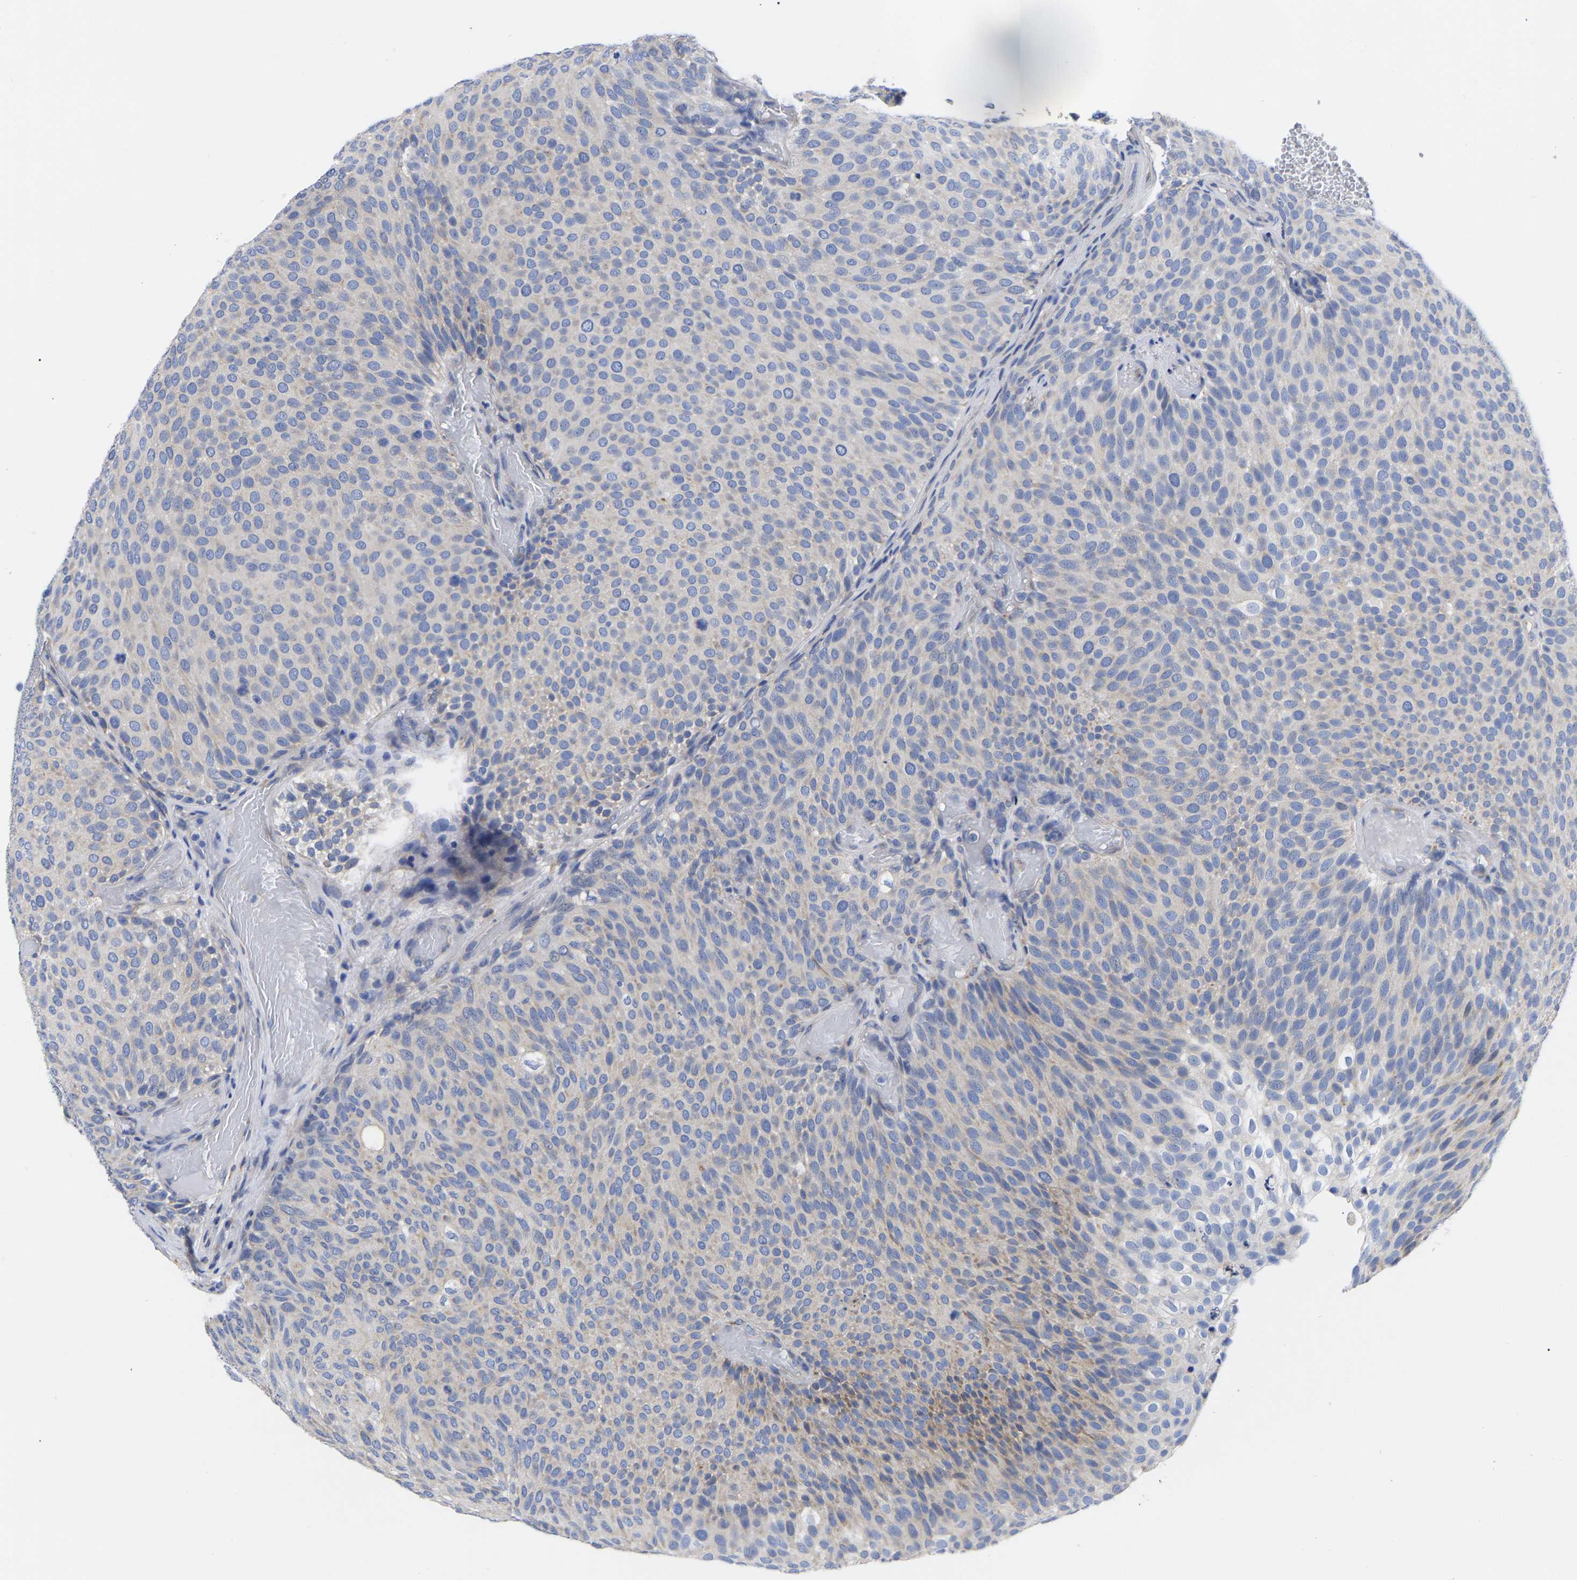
{"staining": {"intensity": "weak", "quantity": "<25%", "location": "cytoplasmic/membranous"}, "tissue": "urothelial cancer", "cell_type": "Tumor cells", "image_type": "cancer", "snomed": [{"axis": "morphology", "description": "Urothelial carcinoma, Low grade"}, {"axis": "topography", "description": "Urinary bladder"}], "caption": "High power microscopy image of an immunohistochemistry photomicrograph of urothelial cancer, revealing no significant staining in tumor cells.", "gene": "CFAP298", "patient": {"sex": "male", "age": 78}}